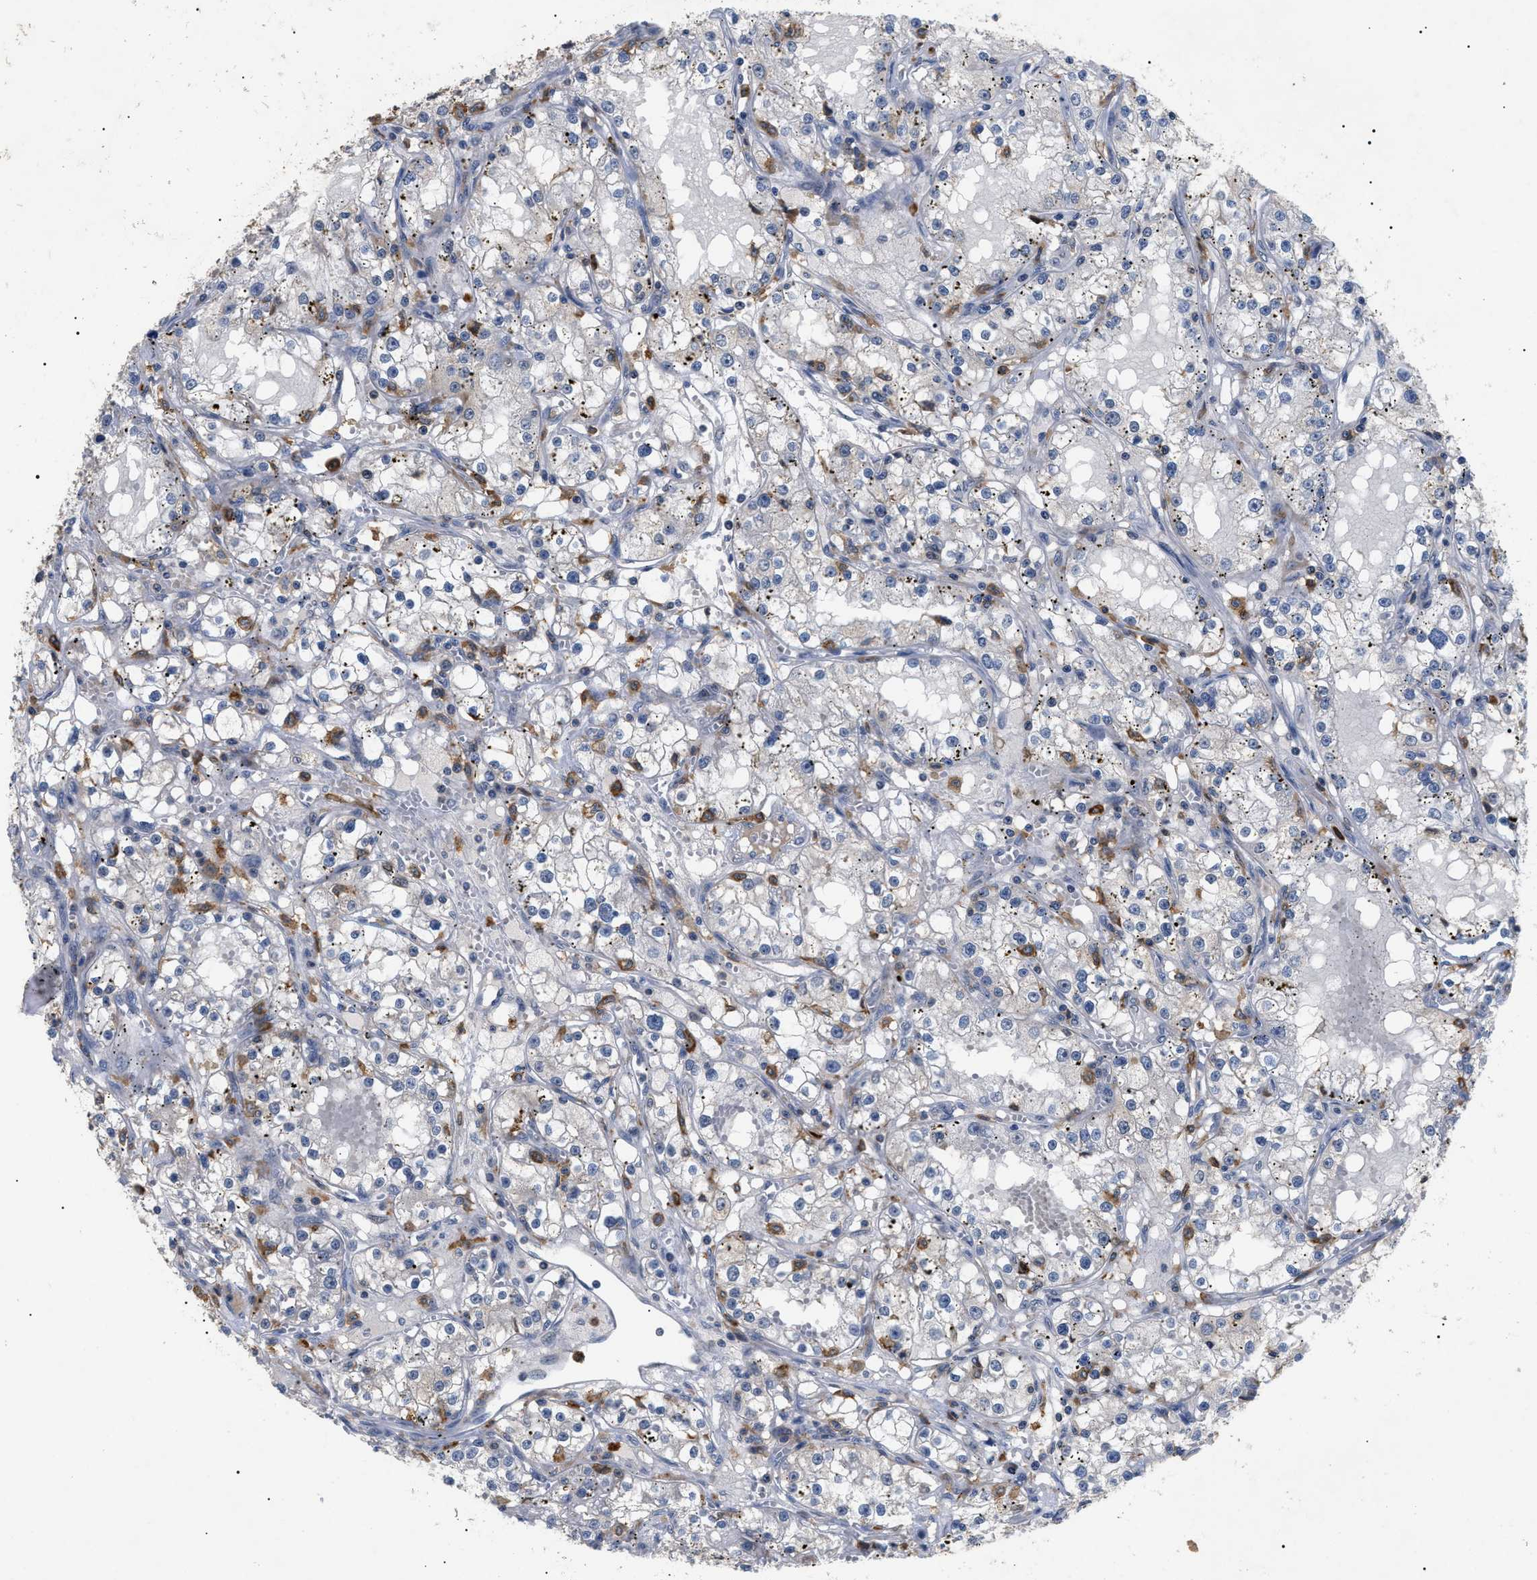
{"staining": {"intensity": "negative", "quantity": "none", "location": "none"}, "tissue": "renal cancer", "cell_type": "Tumor cells", "image_type": "cancer", "snomed": [{"axis": "morphology", "description": "Adenocarcinoma, NOS"}, {"axis": "topography", "description": "Kidney"}], "caption": "Tumor cells are negative for brown protein staining in adenocarcinoma (renal).", "gene": "CD300A", "patient": {"sex": "male", "age": 56}}